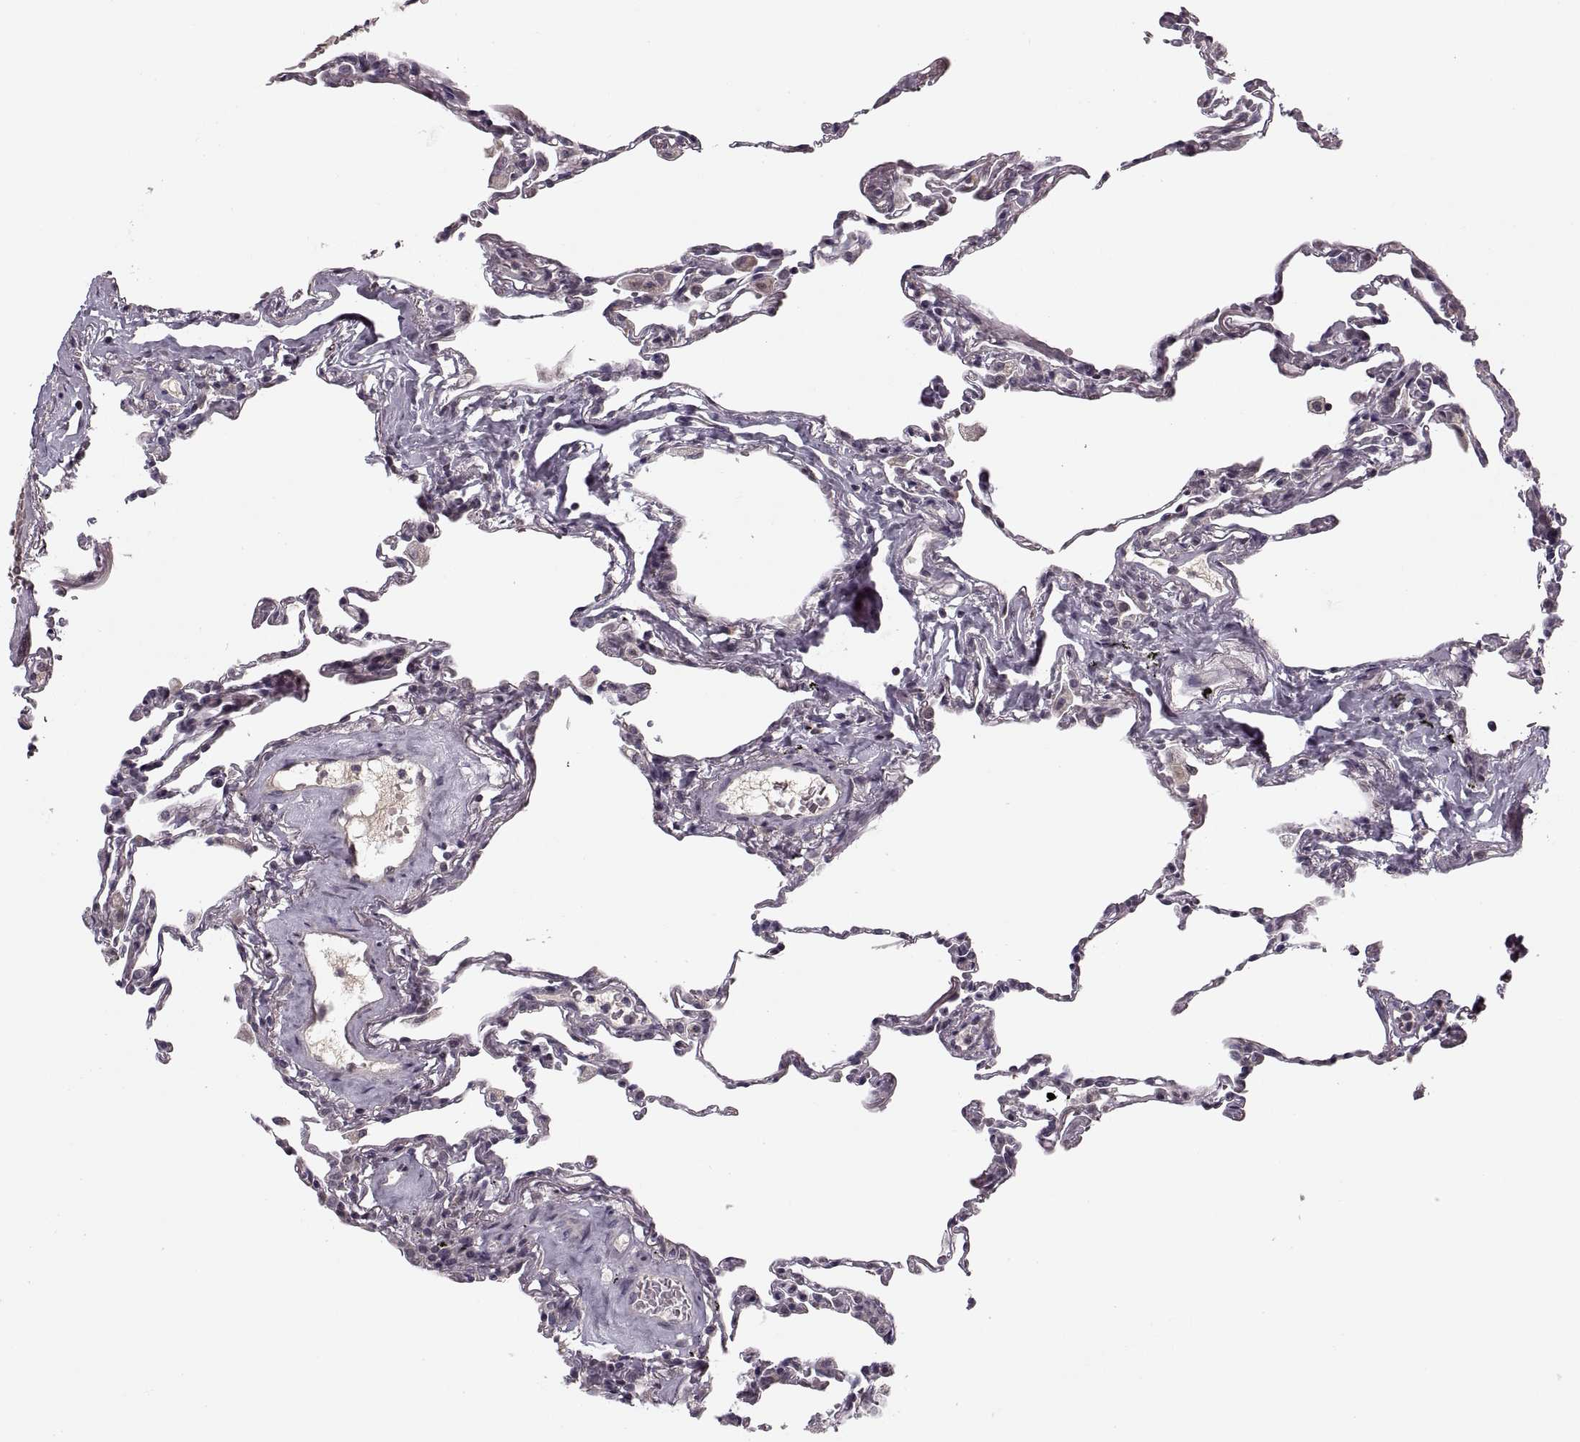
{"staining": {"intensity": "negative", "quantity": "none", "location": "none"}, "tissue": "lung", "cell_type": "Alveolar cells", "image_type": "normal", "snomed": [{"axis": "morphology", "description": "Normal tissue, NOS"}, {"axis": "topography", "description": "Lung"}], "caption": "Immunohistochemical staining of benign human lung shows no significant positivity in alveolar cells. (Brightfield microscopy of DAB immunohistochemistry at high magnification).", "gene": "ASIC3", "patient": {"sex": "female", "age": 57}}